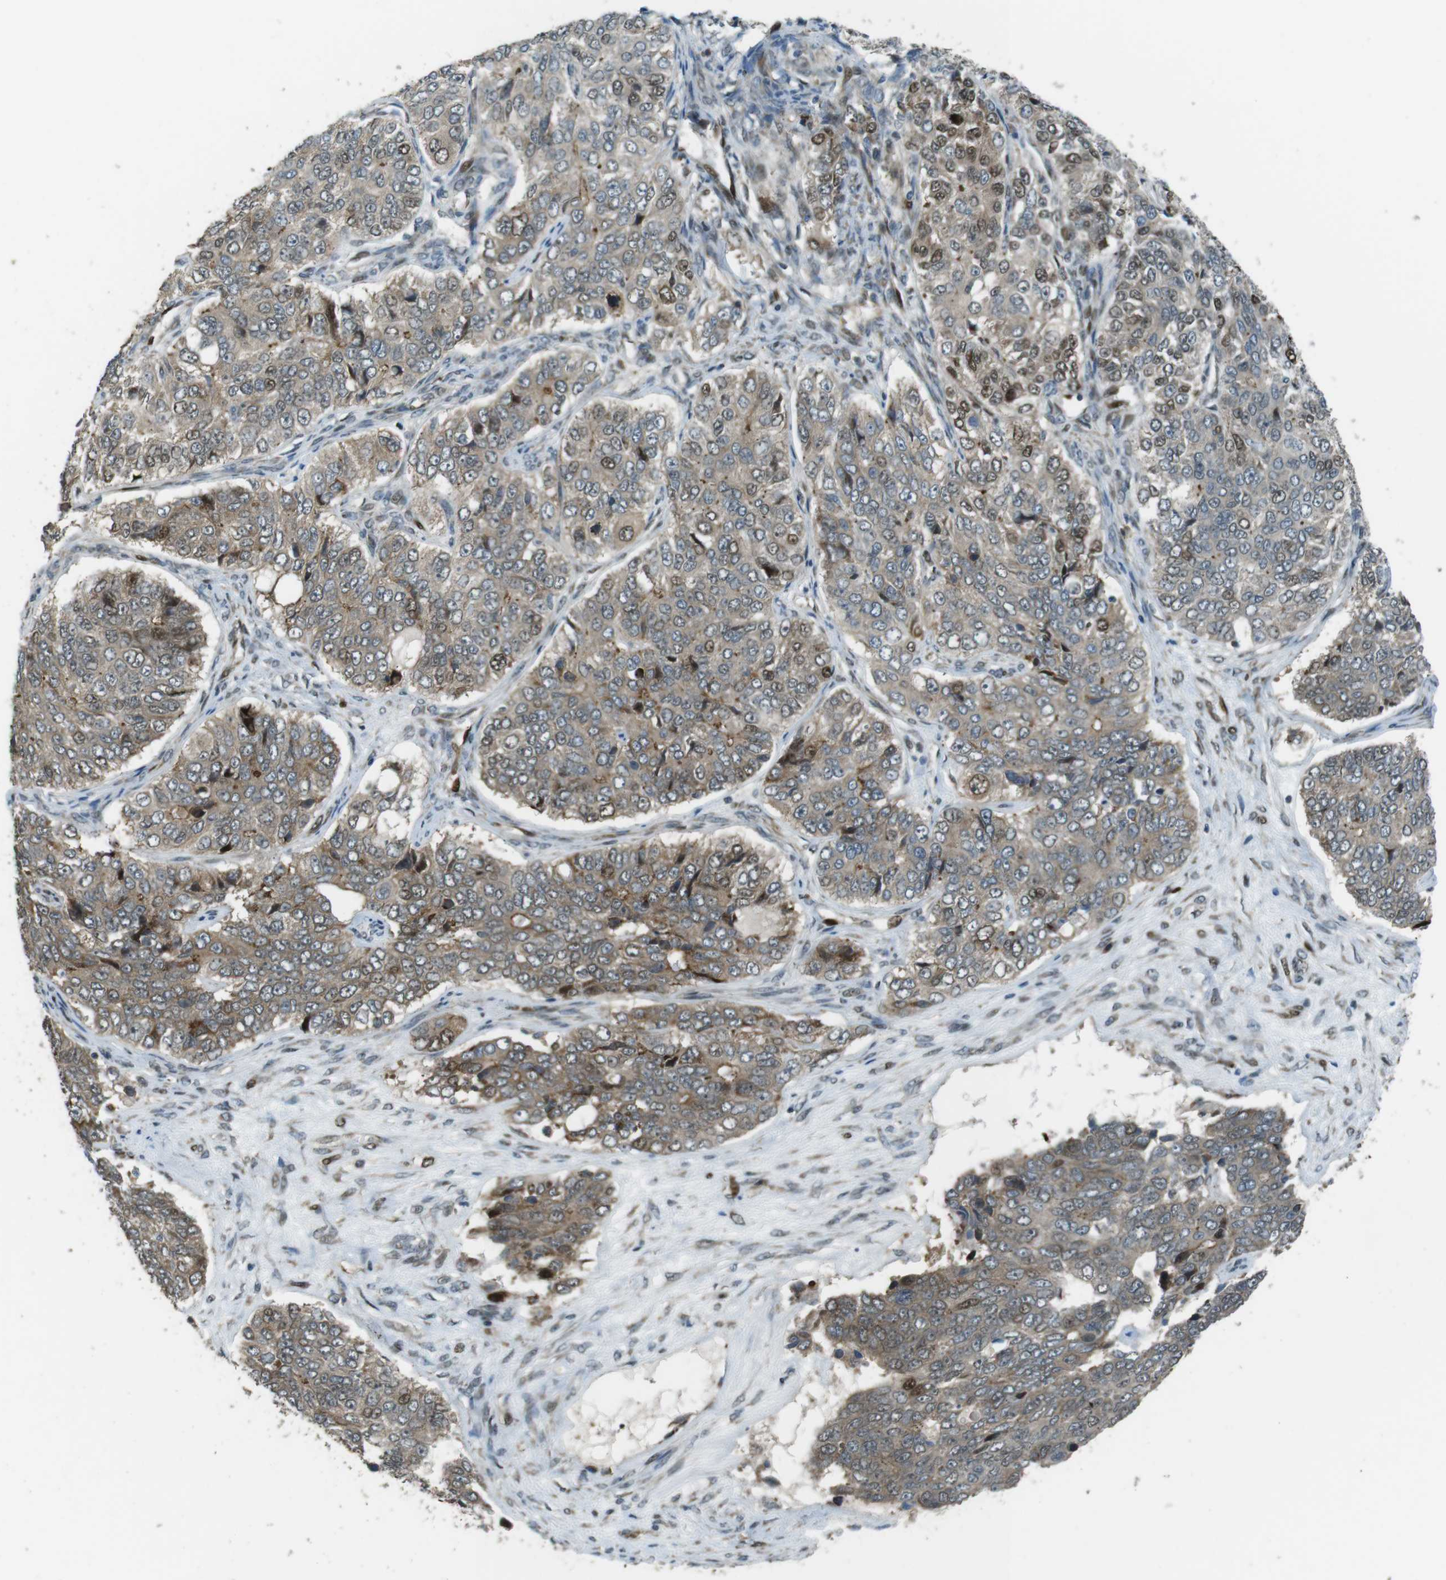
{"staining": {"intensity": "moderate", "quantity": "25%-75%", "location": "nuclear"}, "tissue": "ovarian cancer", "cell_type": "Tumor cells", "image_type": "cancer", "snomed": [{"axis": "morphology", "description": "Carcinoma, endometroid"}, {"axis": "topography", "description": "Ovary"}], "caption": "Tumor cells show medium levels of moderate nuclear staining in approximately 25%-75% of cells in human ovarian cancer. The protein is stained brown, and the nuclei are stained in blue (DAB (3,3'-diaminobenzidine) IHC with brightfield microscopy, high magnification).", "gene": "ZNF330", "patient": {"sex": "female", "age": 51}}